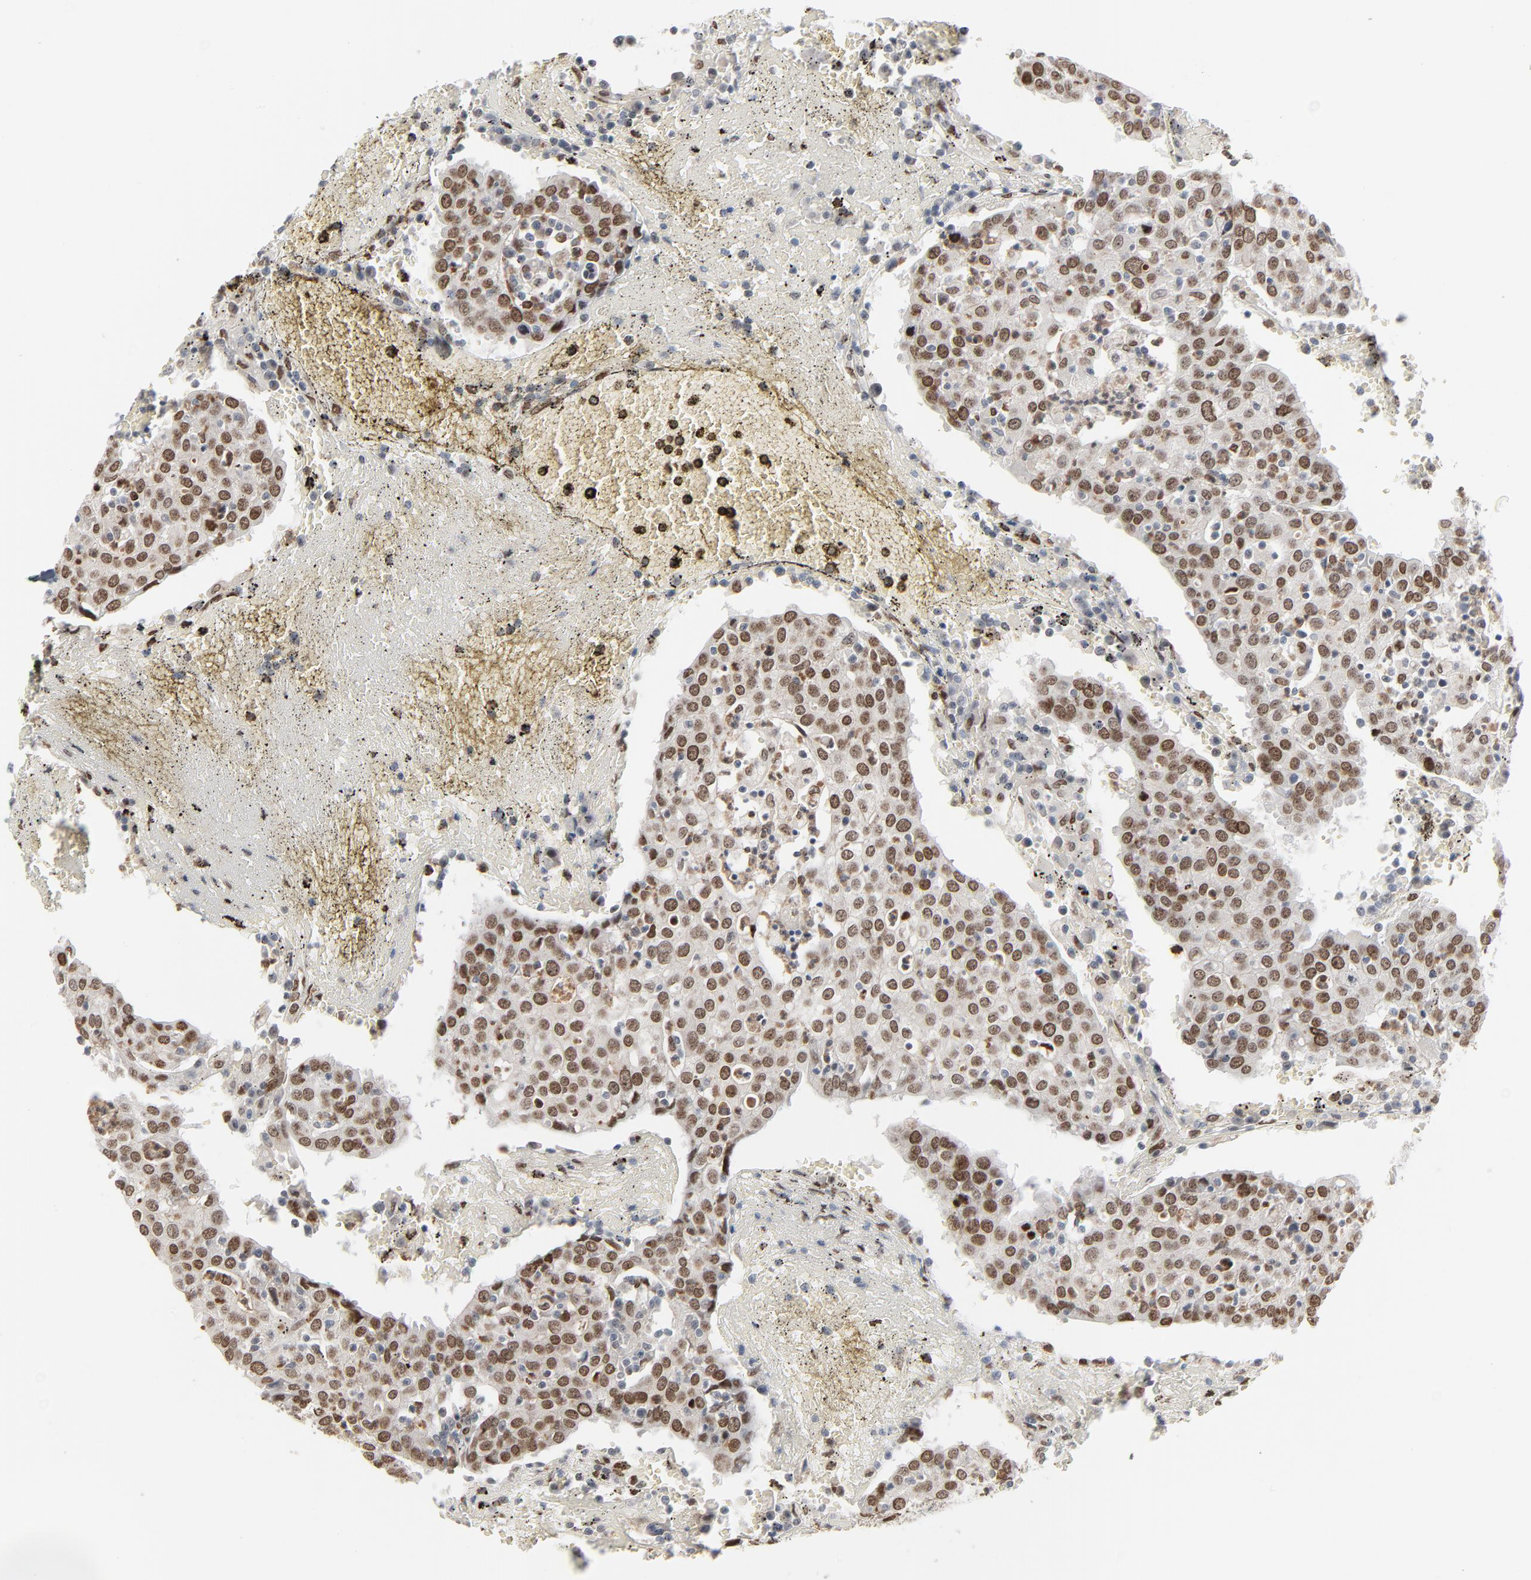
{"staining": {"intensity": "strong", "quantity": ">75%", "location": "nuclear"}, "tissue": "head and neck cancer", "cell_type": "Tumor cells", "image_type": "cancer", "snomed": [{"axis": "morphology", "description": "Adenocarcinoma, NOS"}, {"axis": "topography", "description": "Salivary gland"}, {"axis": "topography", "description": "Head-Neck"}], "caption": "Tumor cells reveal strong nuclear positivity in approximately >75% of cells in head and neck cancer (adenocarcinoma). (Brightfield microscopy of DAB IHC at high magnification).", "gene": "CUX1", "patient": {"sex": "female", "age": 65}}